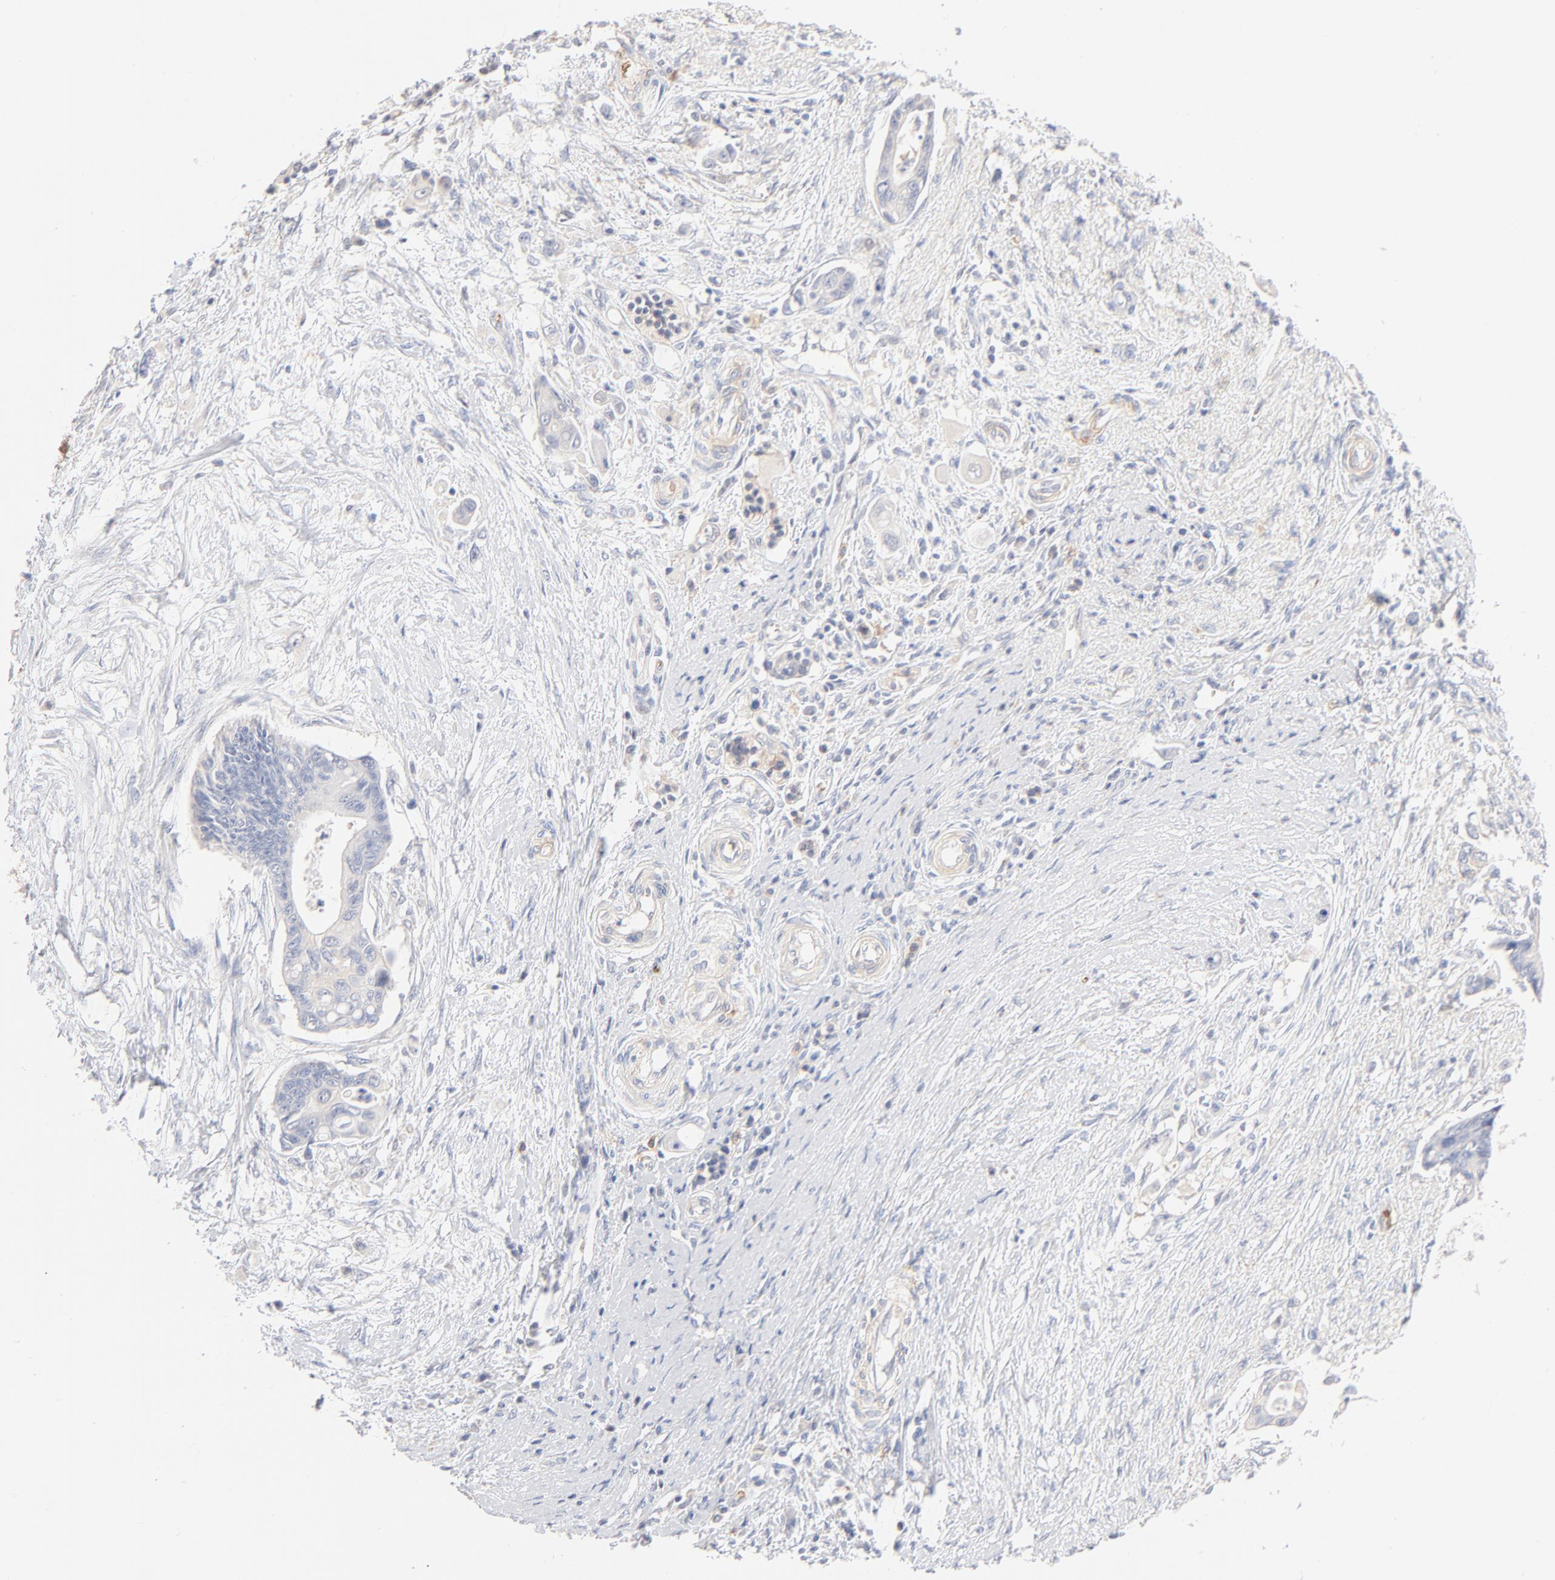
{"staining": {"intensity": "negative", "quantity": "none", "location": "none"}, "tissue": "pancreatic cancer", "cell_type": "Tumor cells", "image_type": "cancer", "snomed": [{"axis": "morphology", "description": "Adenocarcinoma, NOS"}, {"axis": "topography", "description": "Pancreas"}], "caption": "This is an immunohistochemistry histopathology image of human pancreatic adenocarcinoma. There is no positivity in tumor cells.", "gene": "SPTB", "patient": {"sex": "female", "age": 70}}